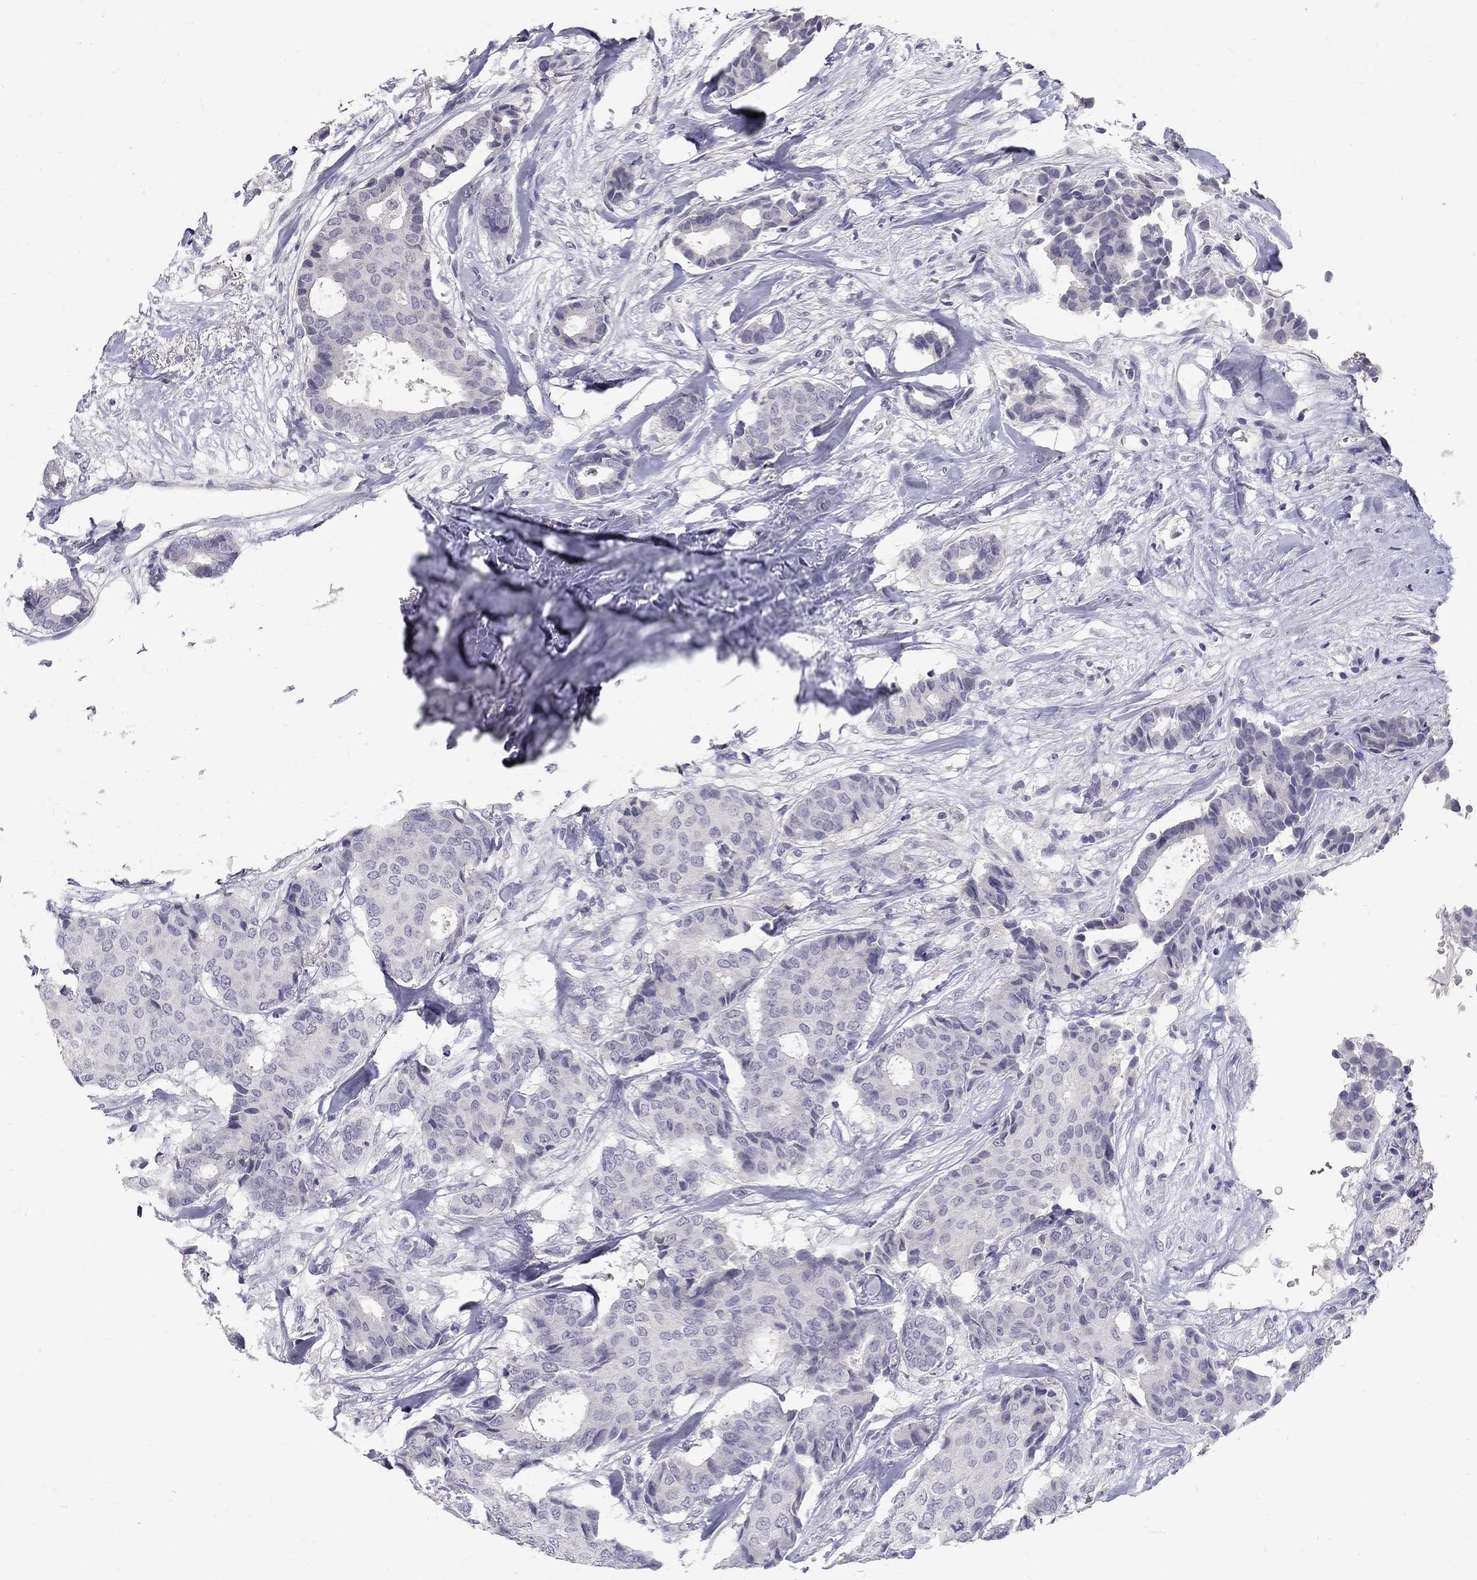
{"staining": {"intensity": "negative", "quantity": "none", "location": "none"}, "tissue": "breast cancer", "cell_type": "Tumor cells", "image_type": "cancer", "snomed": [{"axis": "morphology", "description": "Duct carcinoma"}, {"axis": "topography", "description": "Breast"}], "caption": "Immunohistochemistry of breast cancer displays no staining in tumor cells.", "gene": "NOS1", "patient": {"sex": "female", "age": 75}}